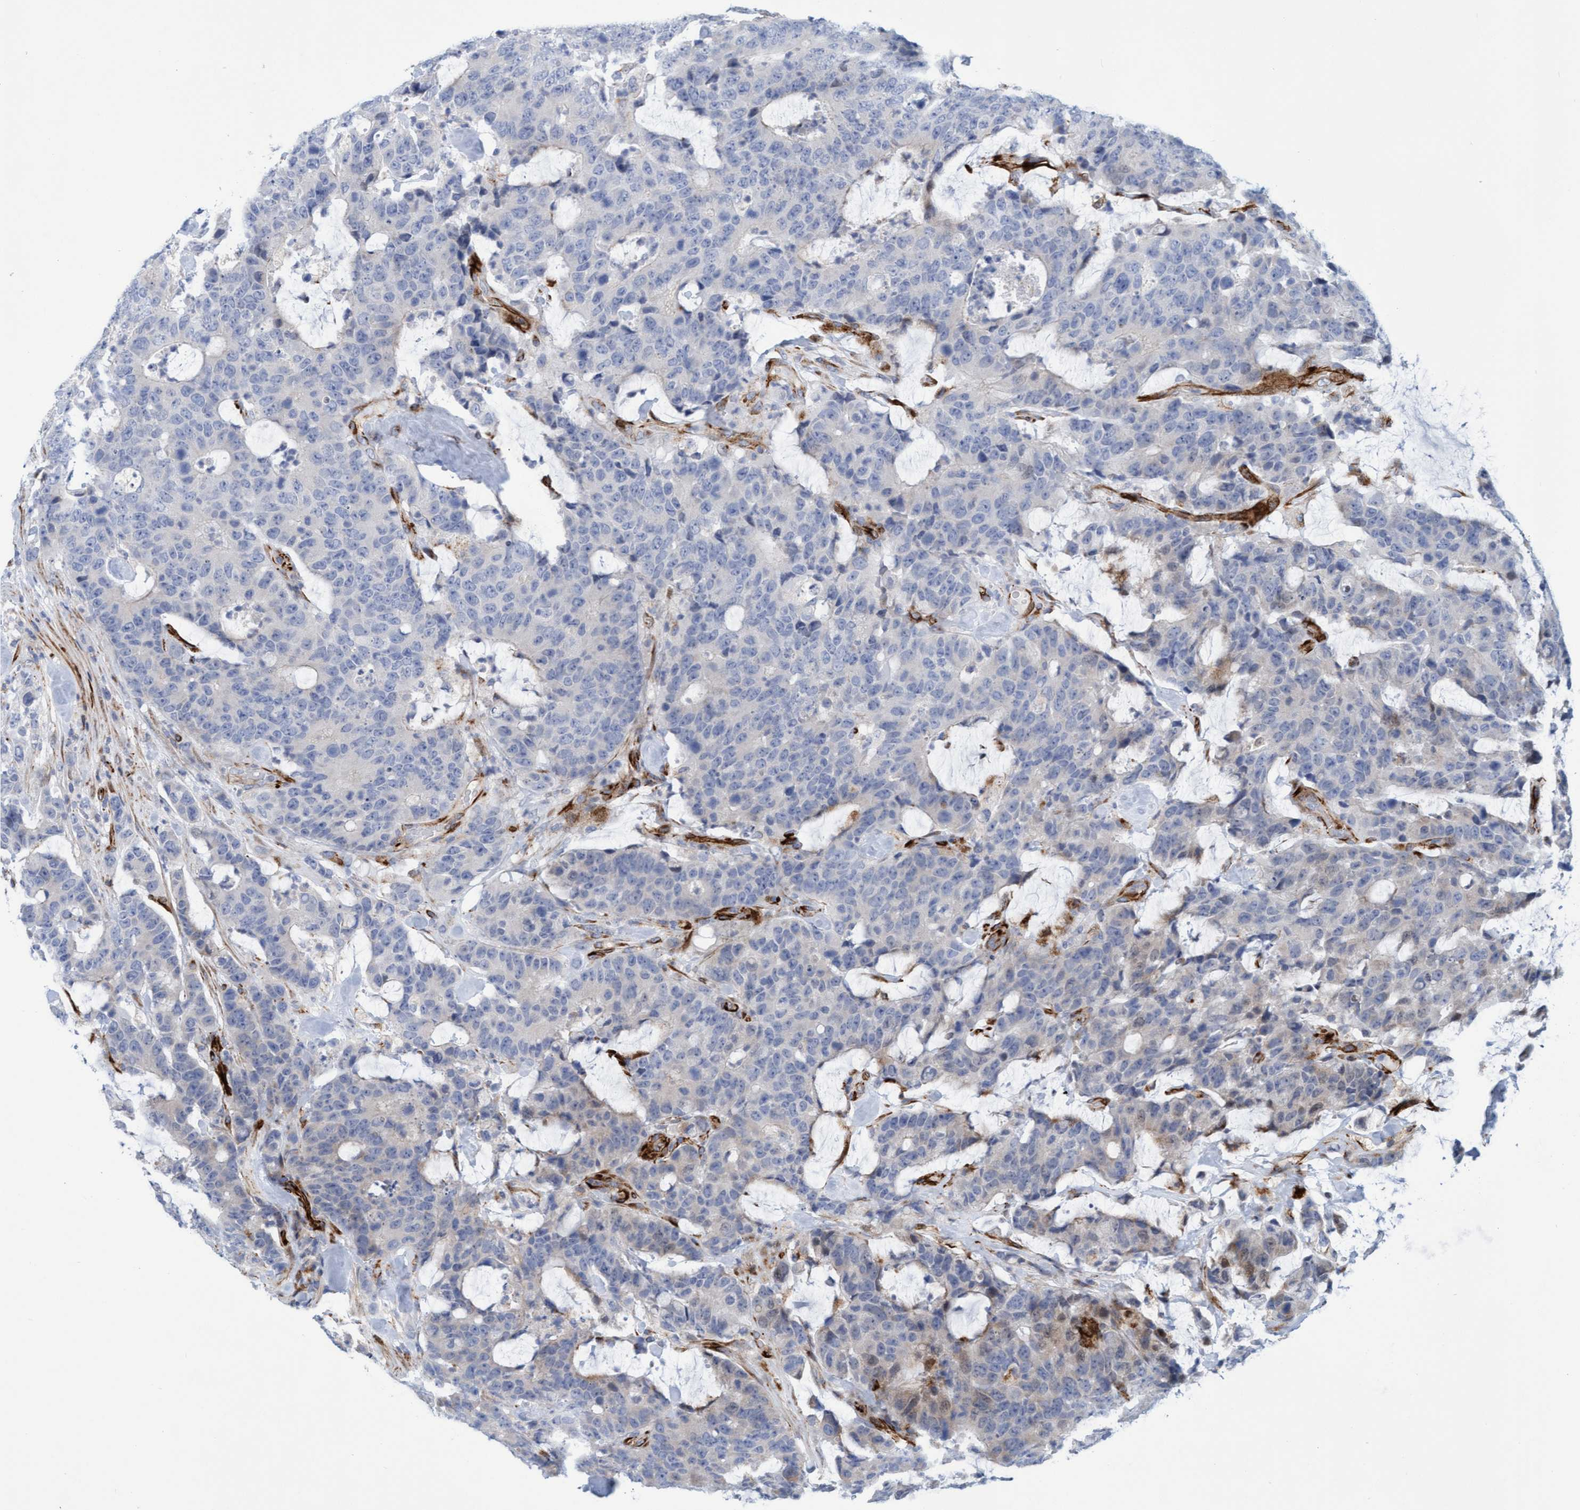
{"staining": {"intensity": "negative", "quantity": "none", "location": "none"}, "tissue": "colorectal cancer", "cell_type": "Tumor cells", "image_type": "cancer", "snomed": [{"axis": "morphology", "description": "Adenocarcinoma, NOS"}, {"axis": "topography", "description": "Colon"}], "caption": "Immunohistochemistry of human adenocarcinoma (colorectal) reveals no positivity in tumor cells.", "gene": "POLG2", "patient": {"sex": "female", "age": 86}}